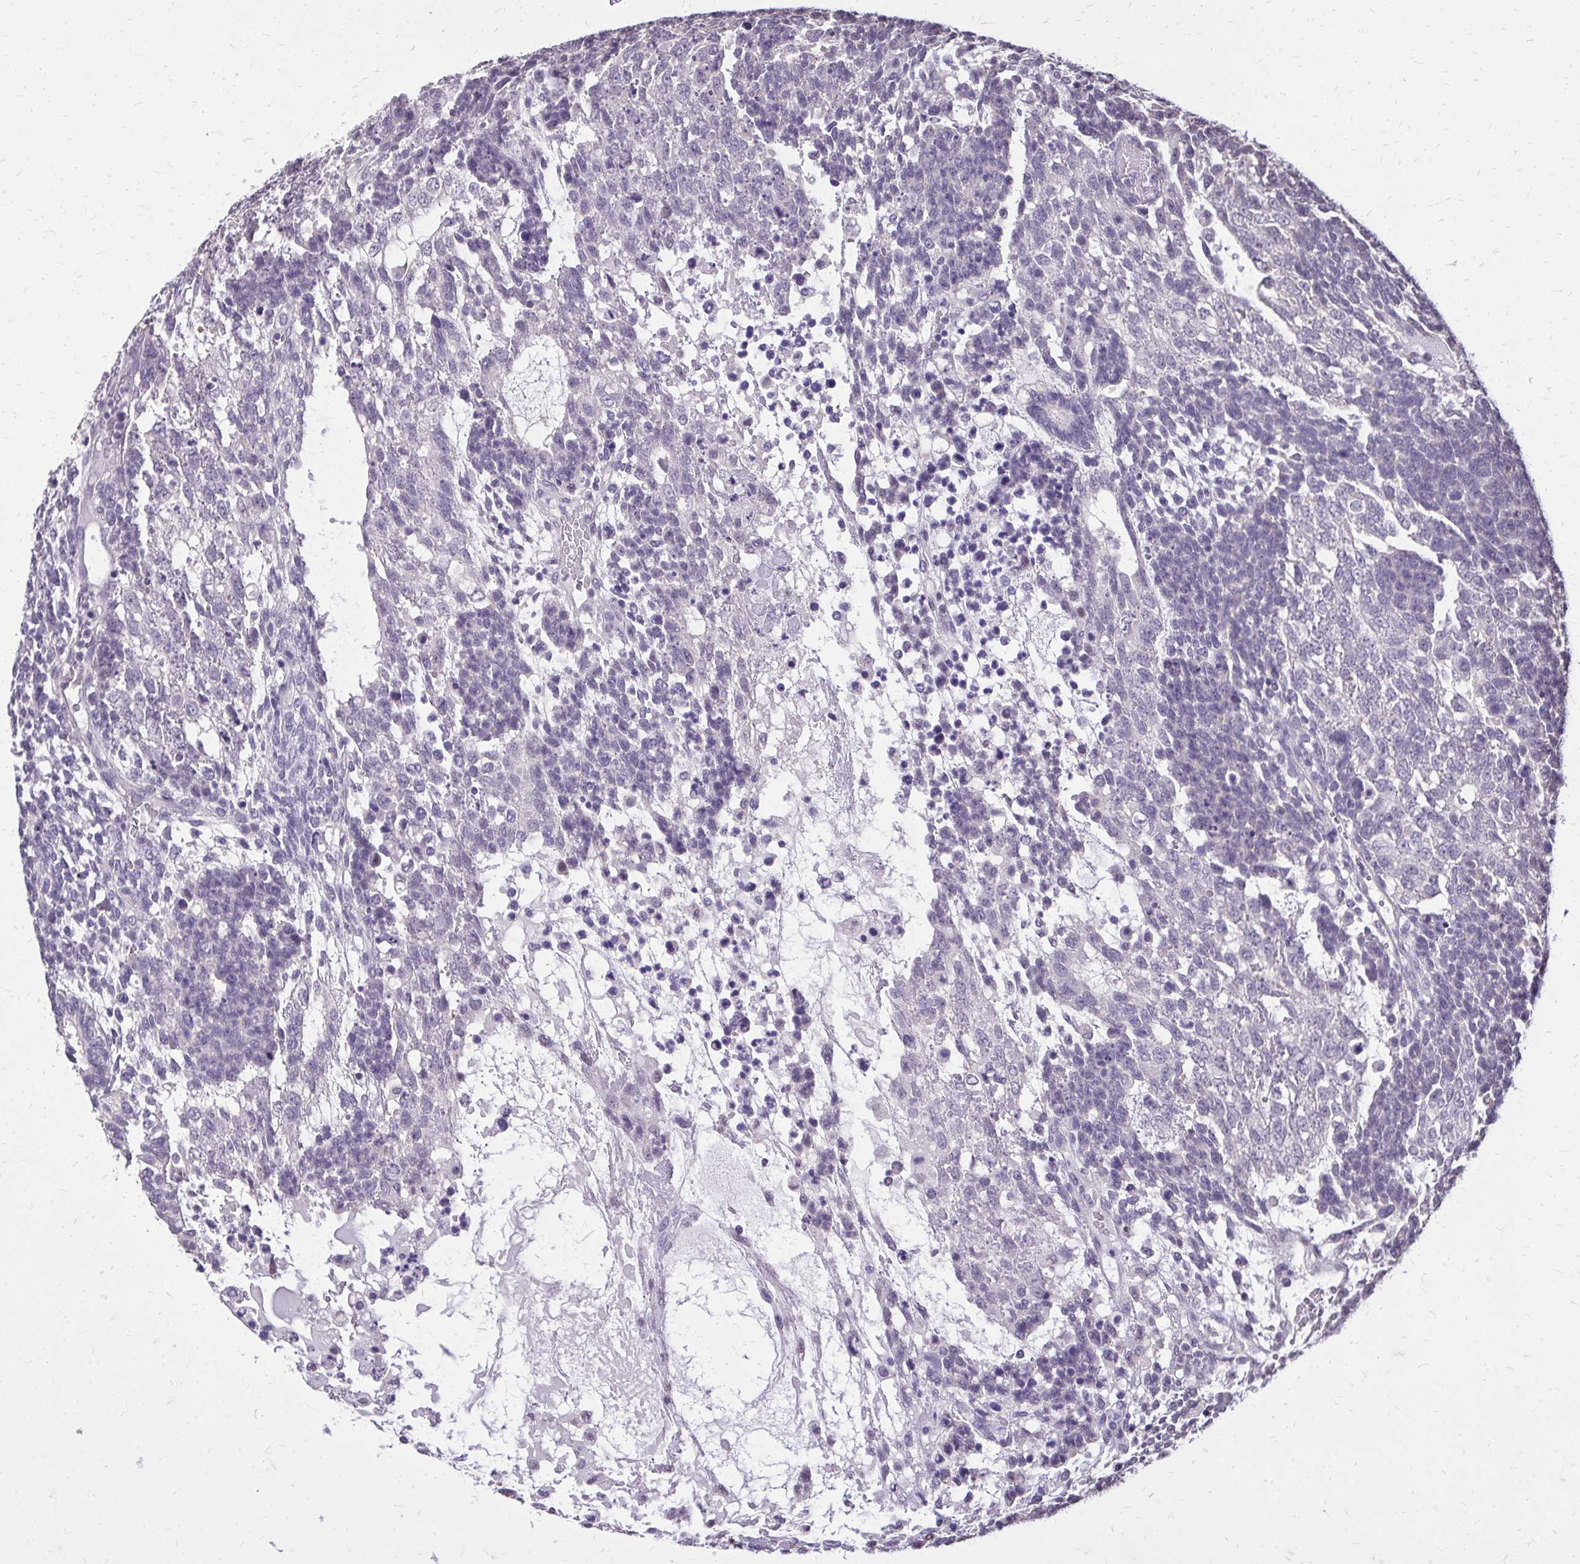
{"staining": {"intensity": "negative", "quantity": "none", "location": "none"}, "tissue": "testis cancer", "cell_type": "Tumor cells", "image_type": "cancer", "snomed": [{"axis": "morphology", "description": "Carcinoma, Embryonal, NOS"}, {"axis": "topography", "description": "Testis"}], "caption": "Tumor cells show no significant positivity in testis embryonal carcinoma. (Stains: DAB (3,3'-diaminobenzidine) immunohistochemistry (IHC) with hematoxylin counter stain, Microscopy: brightfield microscopy at high magnification).", "gene": "AKAP5", "patient": {"sex": "male", "age": 23}}